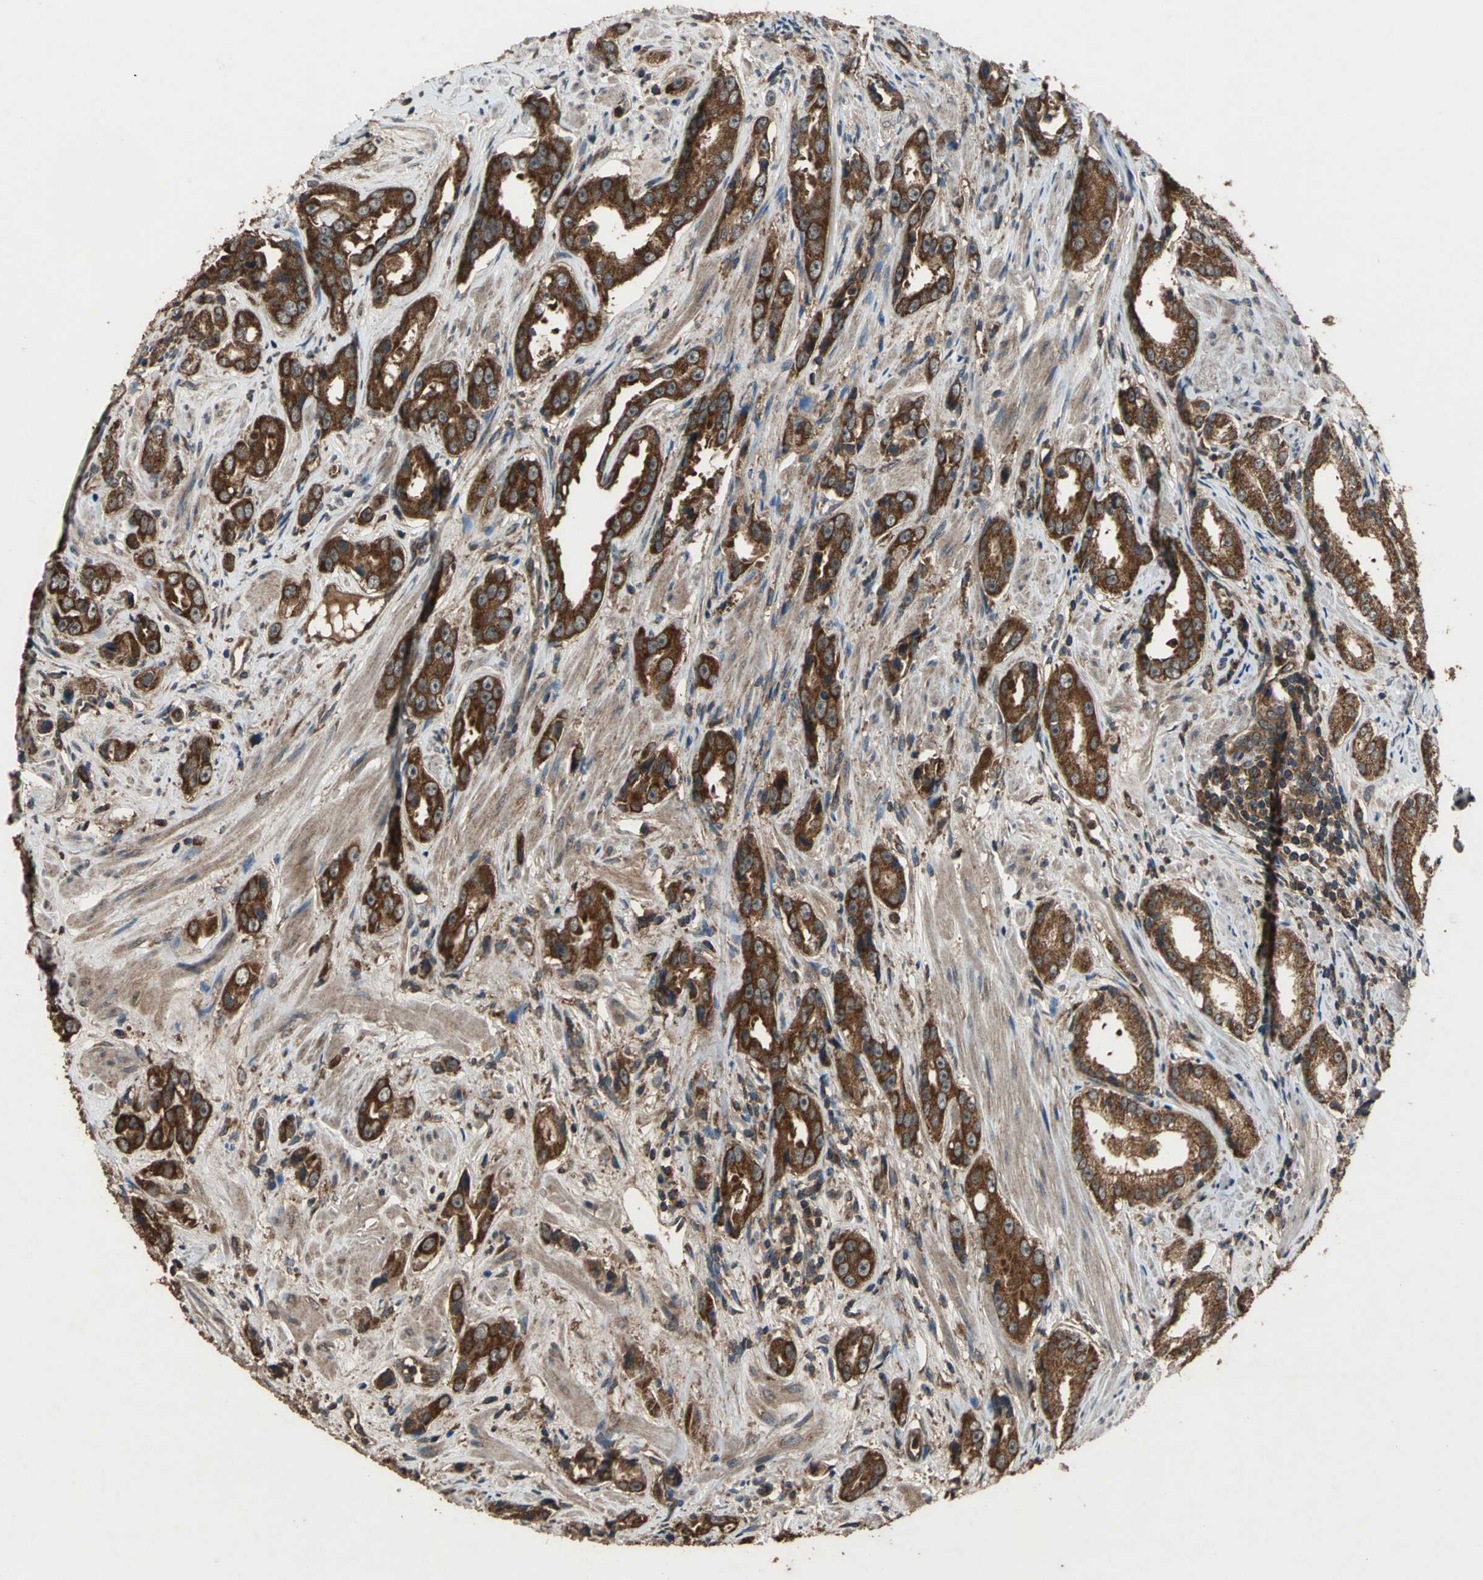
{"staining": {"intensity": "strong", "quantity": ">75%", "location": "cytoplasmic/membranous"}, "tissue": "prostate cancer", "cell_type": "Tumor cells", "image_type": "cancer", "snomed": [{"axis": "morphology", "description": "Adenocarcinoma, Medium grade"}, {"axis": "topography", "description": "Prostate"}], "caption": "Protein expression analysis of human prostate cancer (adenocarcinoma (medium-grade)) reveals strong cytoplasmic/membranous staining in approximately >75% of tumor cells. (DAB (3,3'-diaminobenzidine) = brown stain, brightfield microscopy at high magnification).", "gene": "ZNF608", "patient": {"sex": "male", "age": 53}}